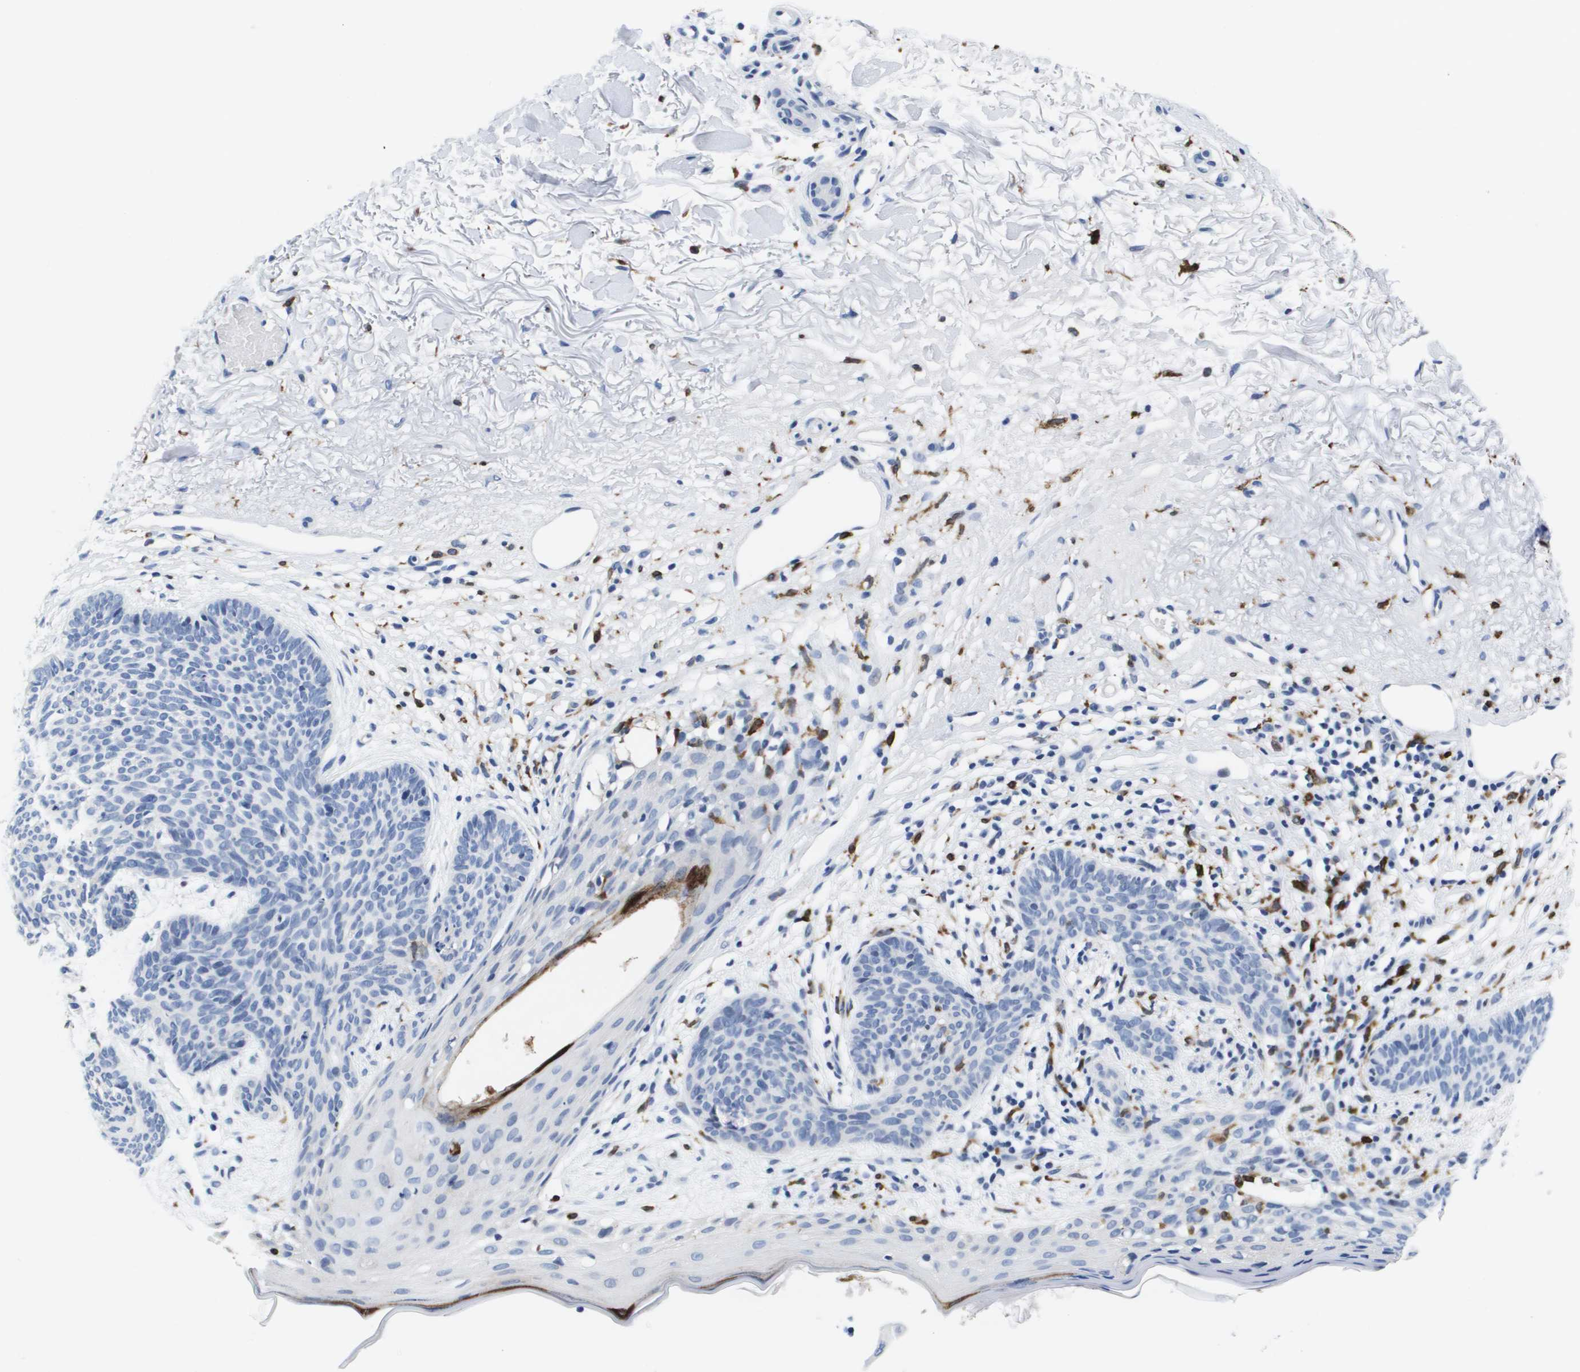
{"staining": {"intensity": "negative", "quantity": "none", "location": "none"}, "tissue": "skin cancer", "cell_type": "Tumor cells", "image_type": "cancer", "snomed": [{"axis": "morphology", "description": "Normal tissue, NOS"}, {"axis": "morphology", "description": "Basal cell carcinoma"}, {"axis": "topography", "description": "Skin"}], "caption": "Skin cancer (basal cell carcinoma) was stained to show a protein in brown. There is no significant staining in tumor cells. (Stains: DAB (3,3'-diaminobenzidine) IHC with hematoxylin counter stain, Microscopy: brightfield microscopy at high magnification).", "gene": "HMOX1", "patient": {"sex": "female", "age": 70}}